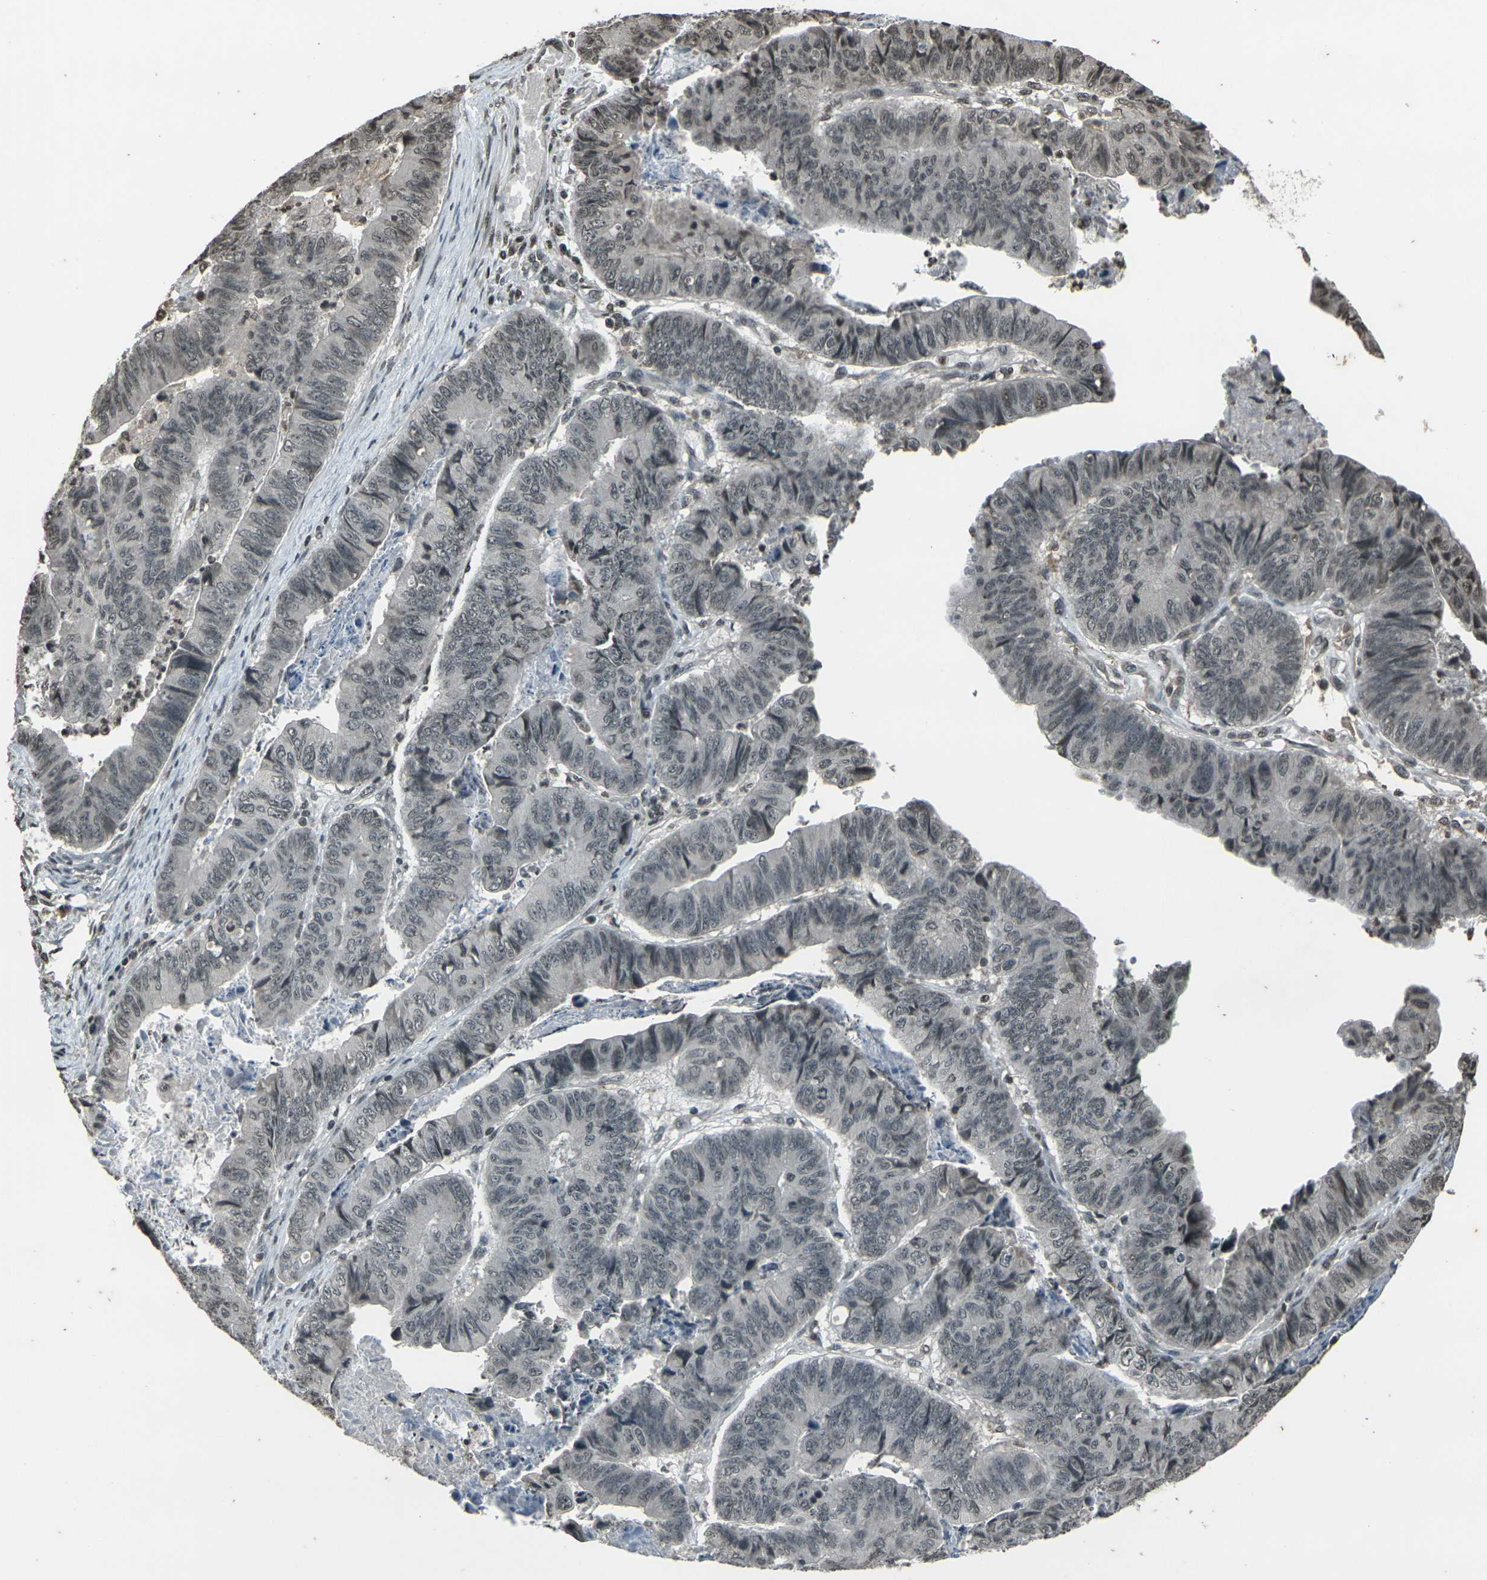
{"staining": {"intensity": "weak", "quantity": "<25%", "location": "nuclear"}, "tissue": "stomach cancer", "cell_type": "Tumor cells", "image_type": "cancer", "snomed": [{"axis": "morphology", "description": "Adenocarcinoma, NOS"}, {"axis": "topography", "description": "Stomach, lower"}], "caption": "Human stomach adenocarcinoma stained for a protein using immunohistochemistry (IHC) exhibits no expression in tumor cells.", "gene": "PRPF8", "patient": {"sex": "male", "age": 77}}